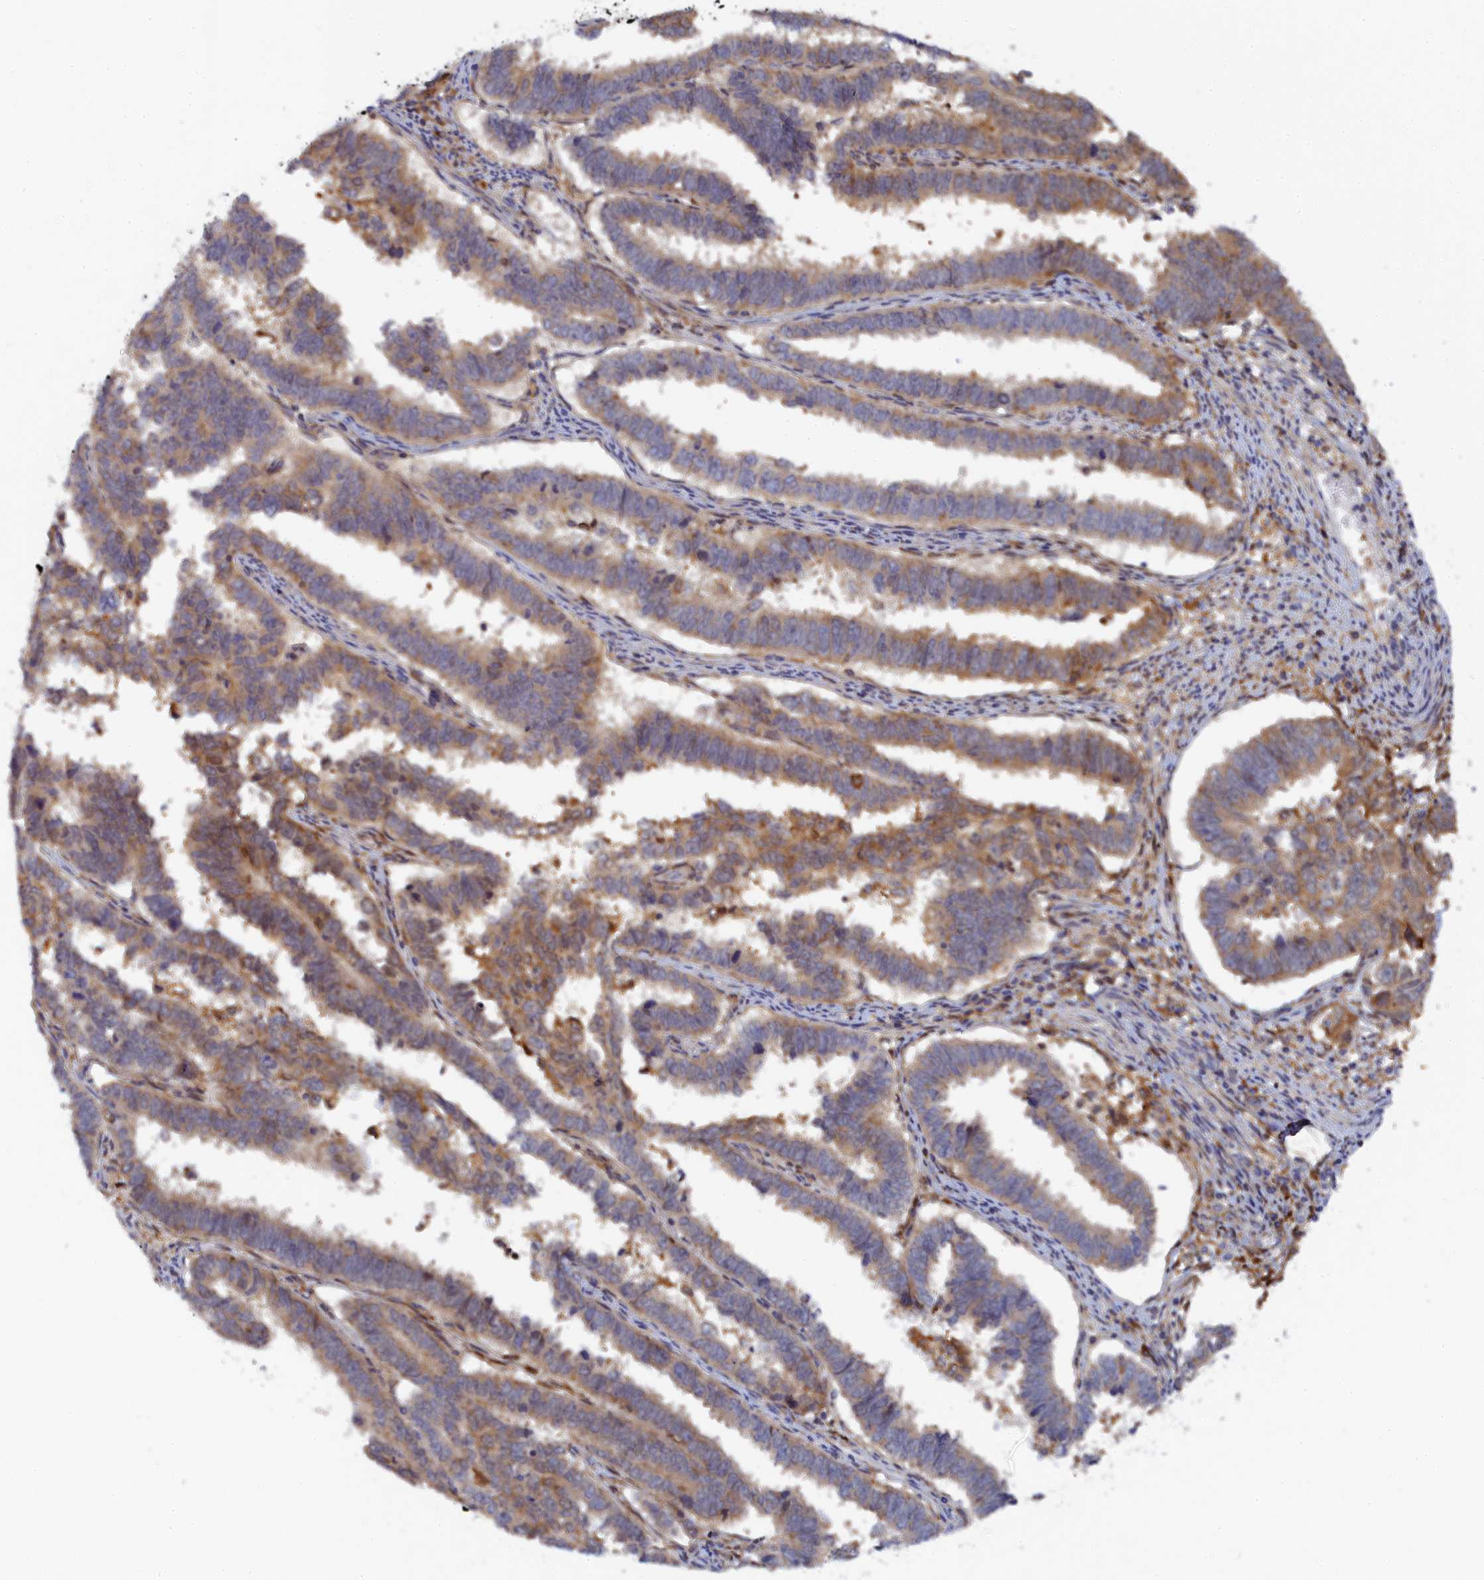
{"staining": {"intensity": "moderate", "quantity": "25%-75%", "location": "cytoplasmic/membranous"}, "tissue": "endometrial cancer", "cell_type": "Tumor cells", "image_type": "cancer", "snomed": [{"axis": "morphology", "description": "Adenocarcinoma, NOS"}, {"axis": "topography", "description": "Endometrium"}], "caption": "Tumor cells display medium levels of moderate cytoplasmic/membranous positivity in approximately 25%-75% of cells in human adenocarcinoma (endometrial).", "gene": "SPATA5L1", "patient": {"sex": "female", "age": 75}}